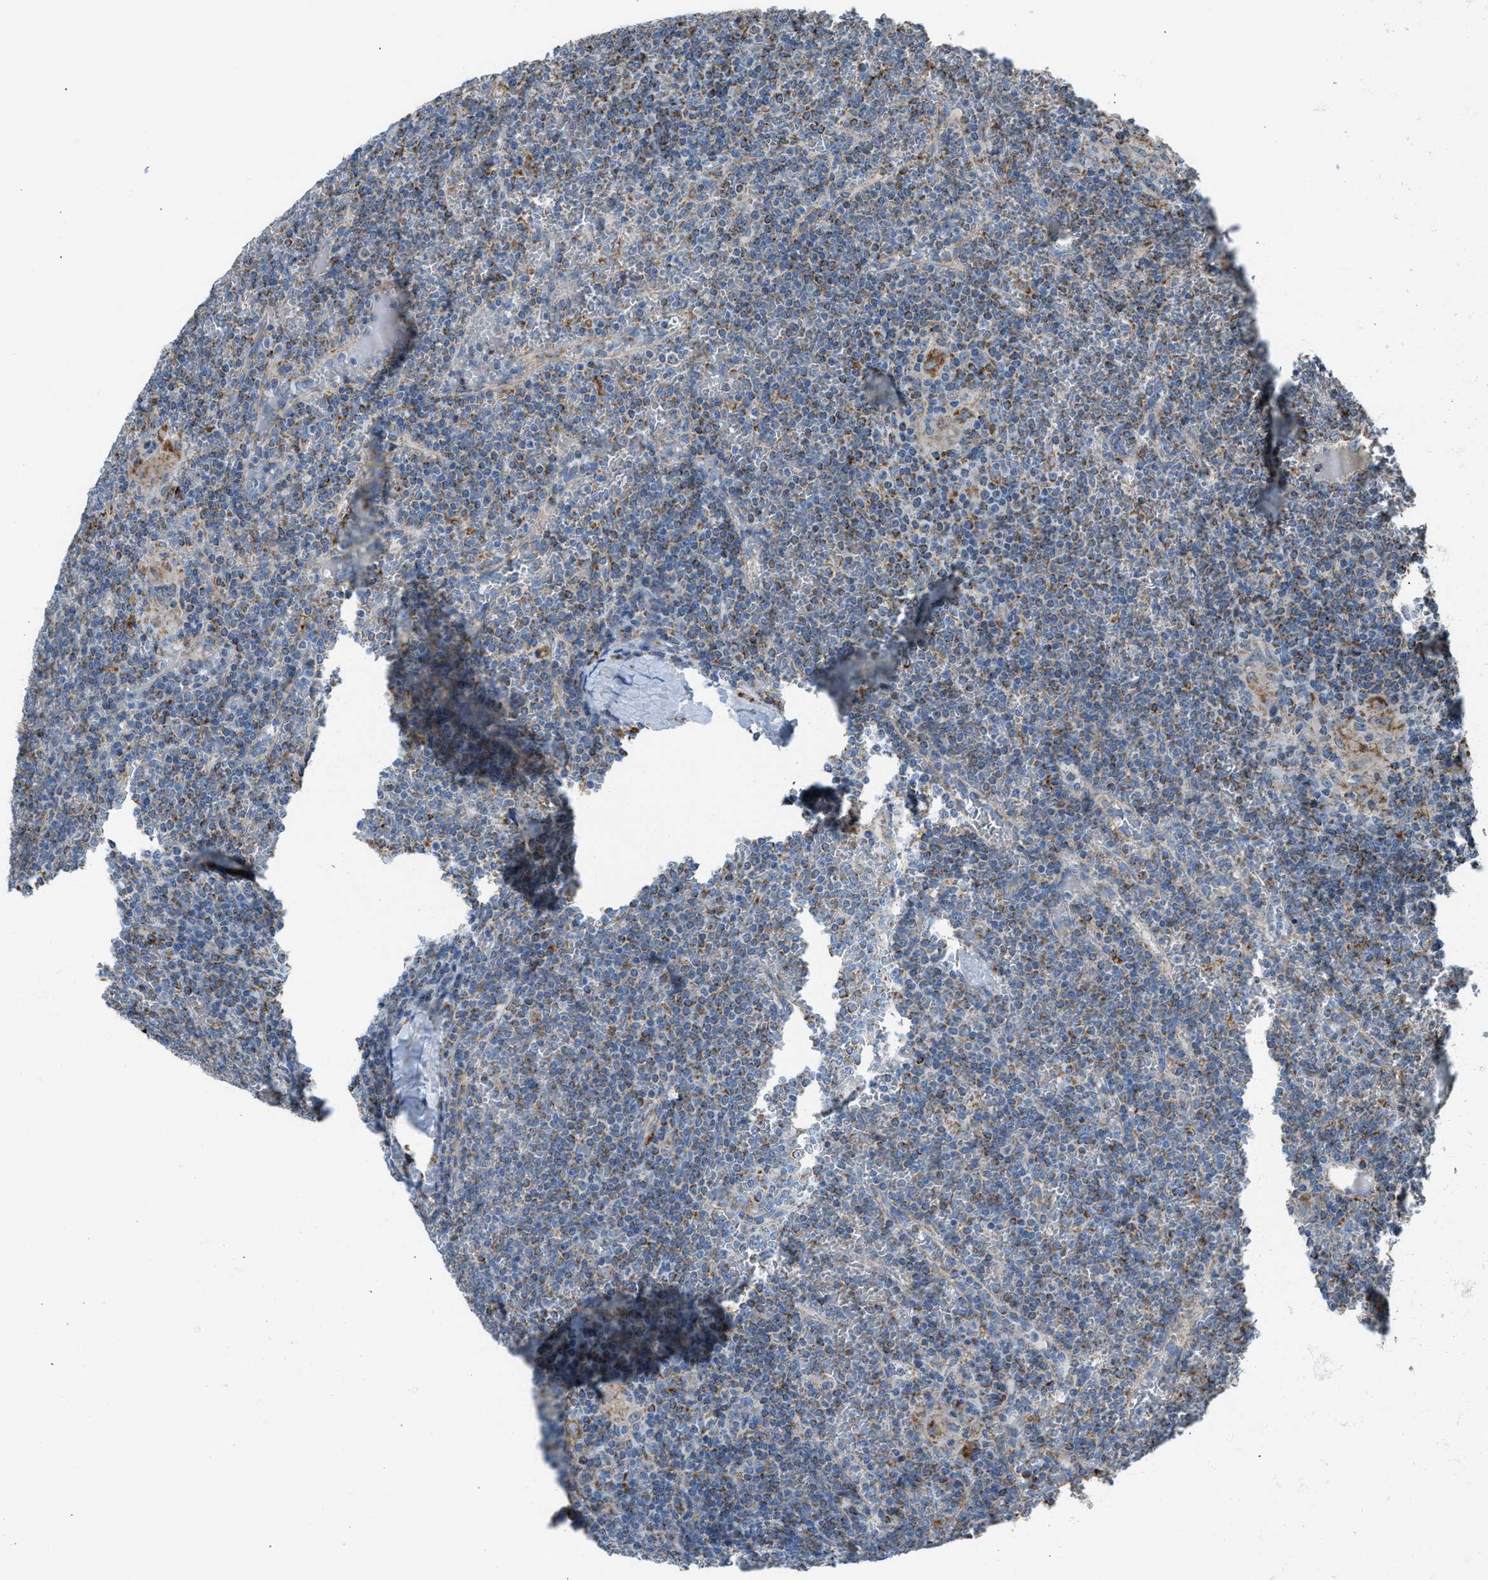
{"staining": {"intensity": "moderate", "quantity": "<25%", "location": "cytoplasmic/membranous"}, "tissue": "lymphoma", "cell_type": "Tumor cells", "image_type": "cancer", "snomed": [{"axis": "morphology", "description": "Malignant lymphoma, non-Hodgkin's type, Low grade"}, {"axis": "topography", "description": "Spleen"}], "caption": "Immunohistochemistry photomicrograph of low-grade malignant lymphoma, non-Hodgkin's type stained for a protein (brown), which displays low levels of moderate cytoplasmic/membranous staining in about <25% of tumor cells.", "gene": "SMIM20", "patient": {"sex": "female", "age": 19}}